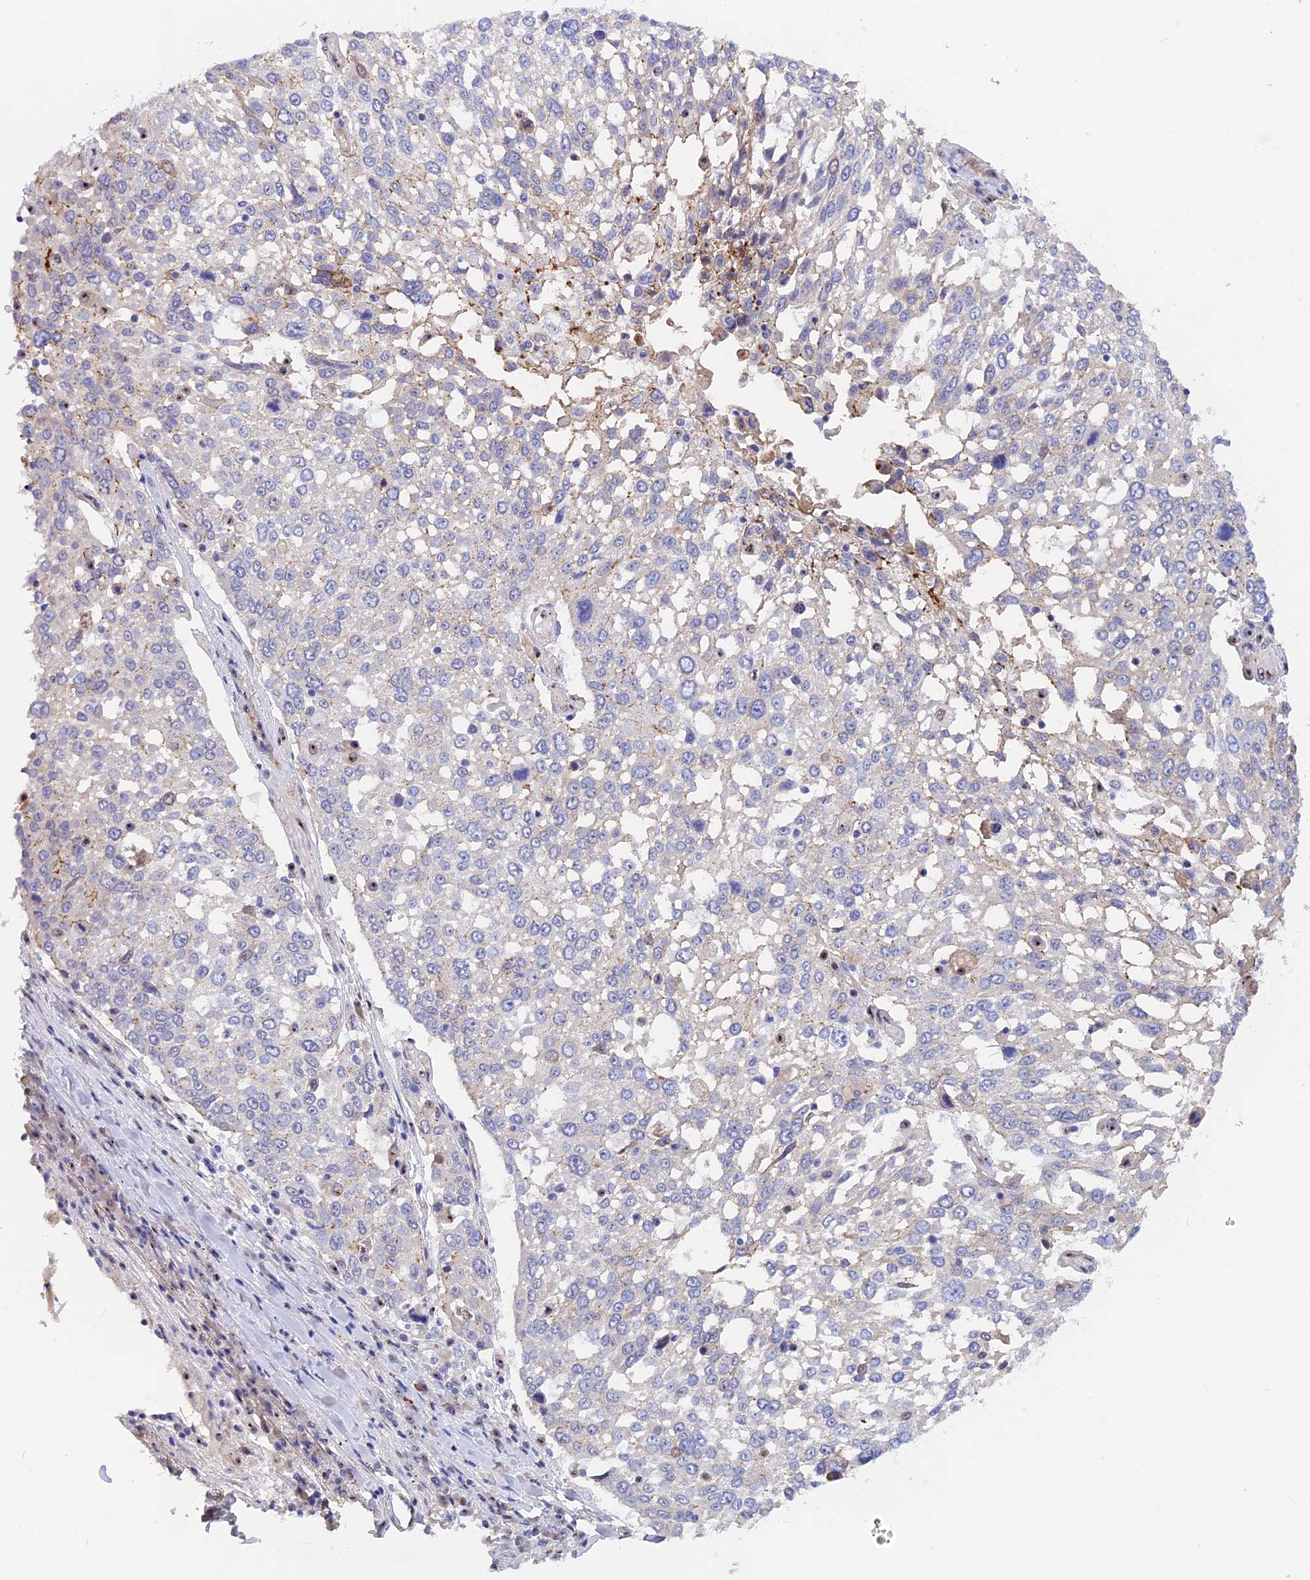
{"staining": {"intensity": "weak", "quantity": "<25%", "location": "cytoplasmic/membranous"}, "tissue": "lung cancer", "cell_type": "Tumor cells", "image_type": "cancer", "snomed": [{"axis": "morphology", "description": "Squamous cell carcinoma, NOS"}, {"axis": "topography", "description": "Lung"}], "caption": "This is an IHC histopathology image of squamous cell carcinoma (lung). There is no expression in tumor cells.", "gene": "GK5", "patient": {"sex": "male", "age": 65}}